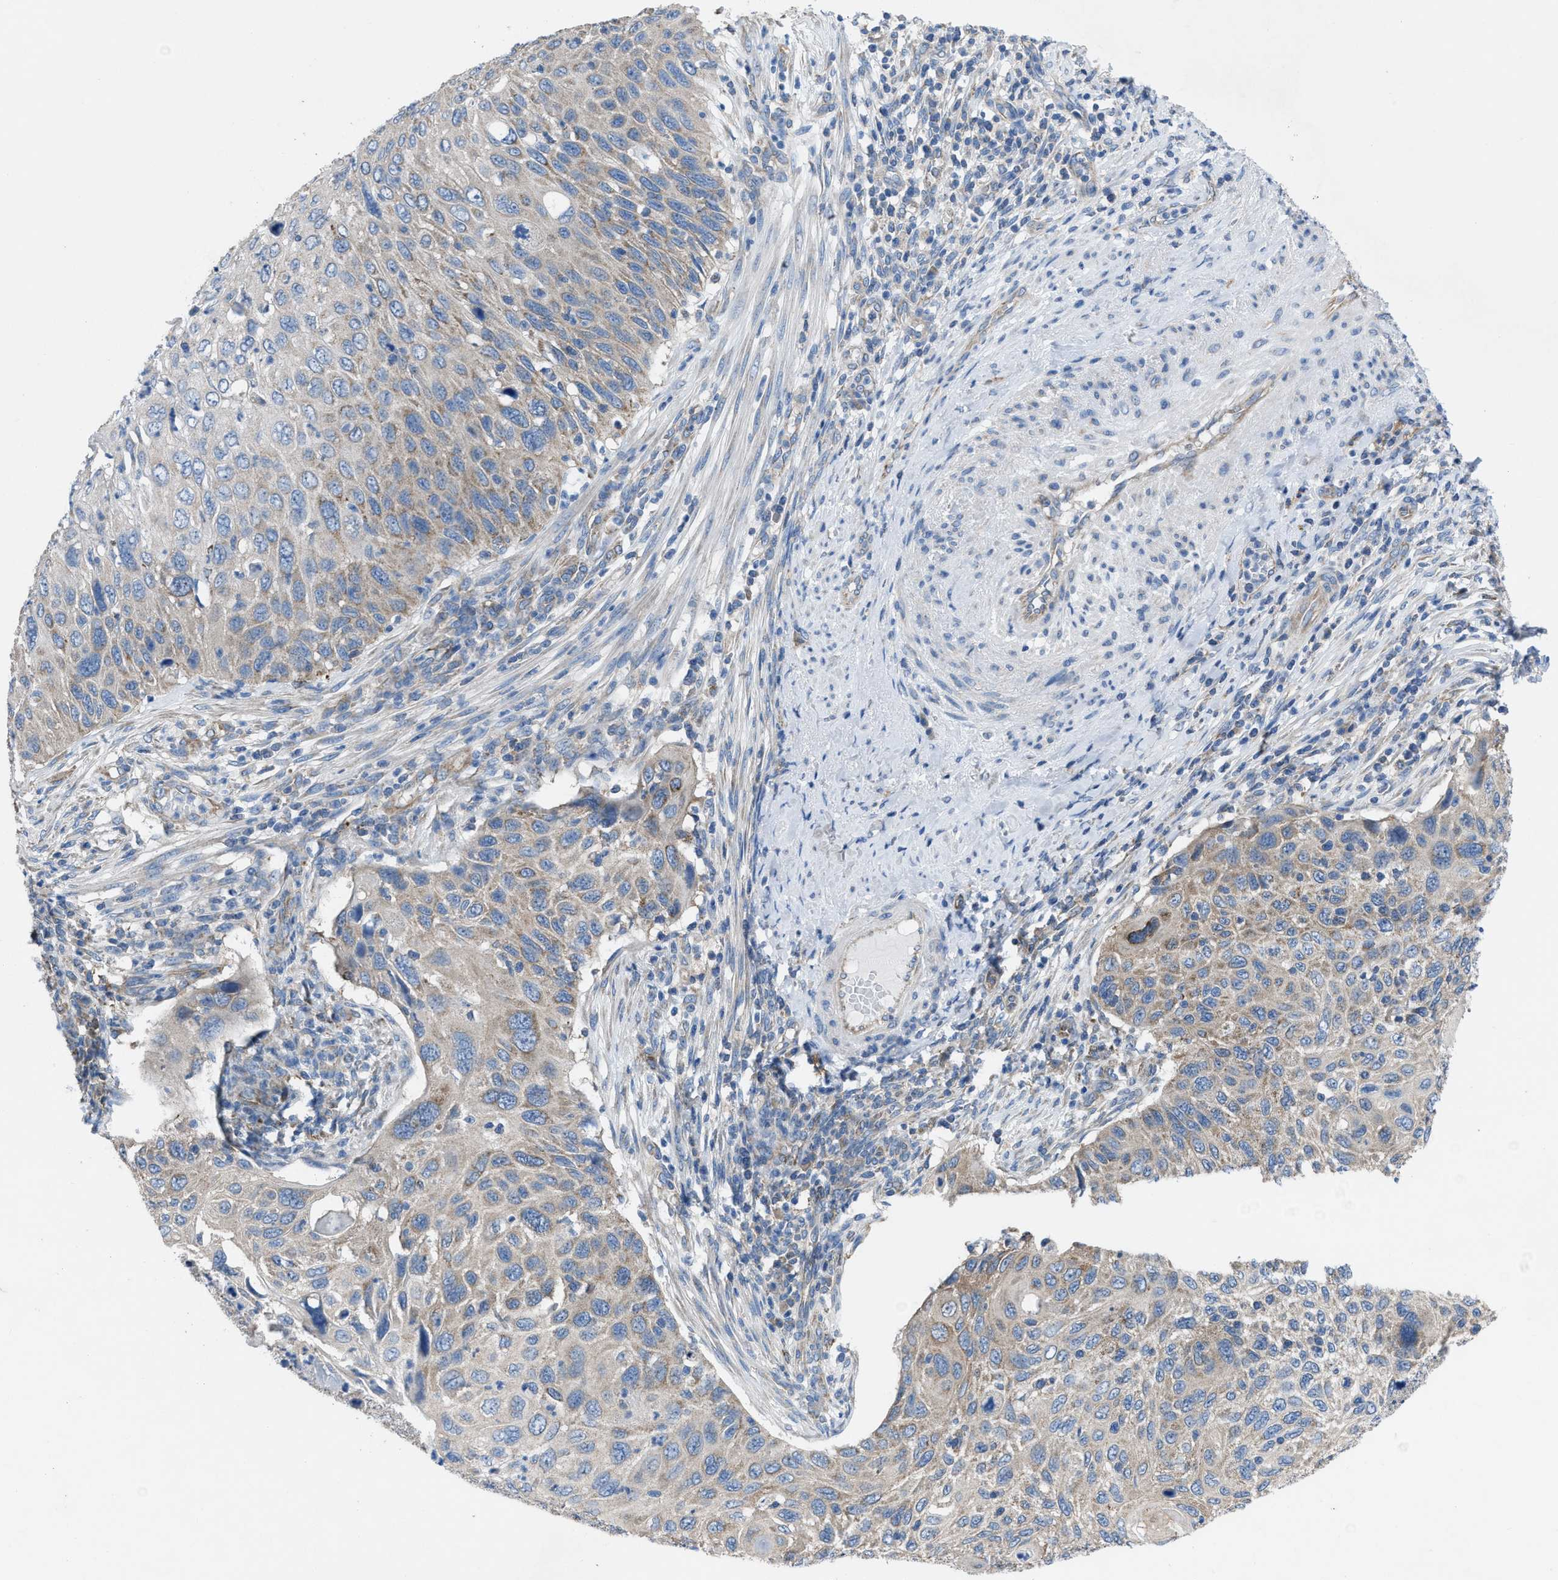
{"staining": {"intensity": "weak", "quantity": ">75%", "location": "cytoplasmic/membranous"}, "tissue": "cervical cancer", "cell_type": "Tumor cells", "image_type": "cancer", "snomed": [{"axis": "morphology", "description": "Squamous cell carcinoma, NOS"}, {"axis": "topography", "description": "Cervix"}], "caption": "Immunohistochemical staining of cervical cancer (squamous cell carcinoma) displays weak cytoplasmic/membranous protein expression in about >75% of tumor cells.", "gene": "DOLPP1", "patient": {"sex": "female", "age": 70}}